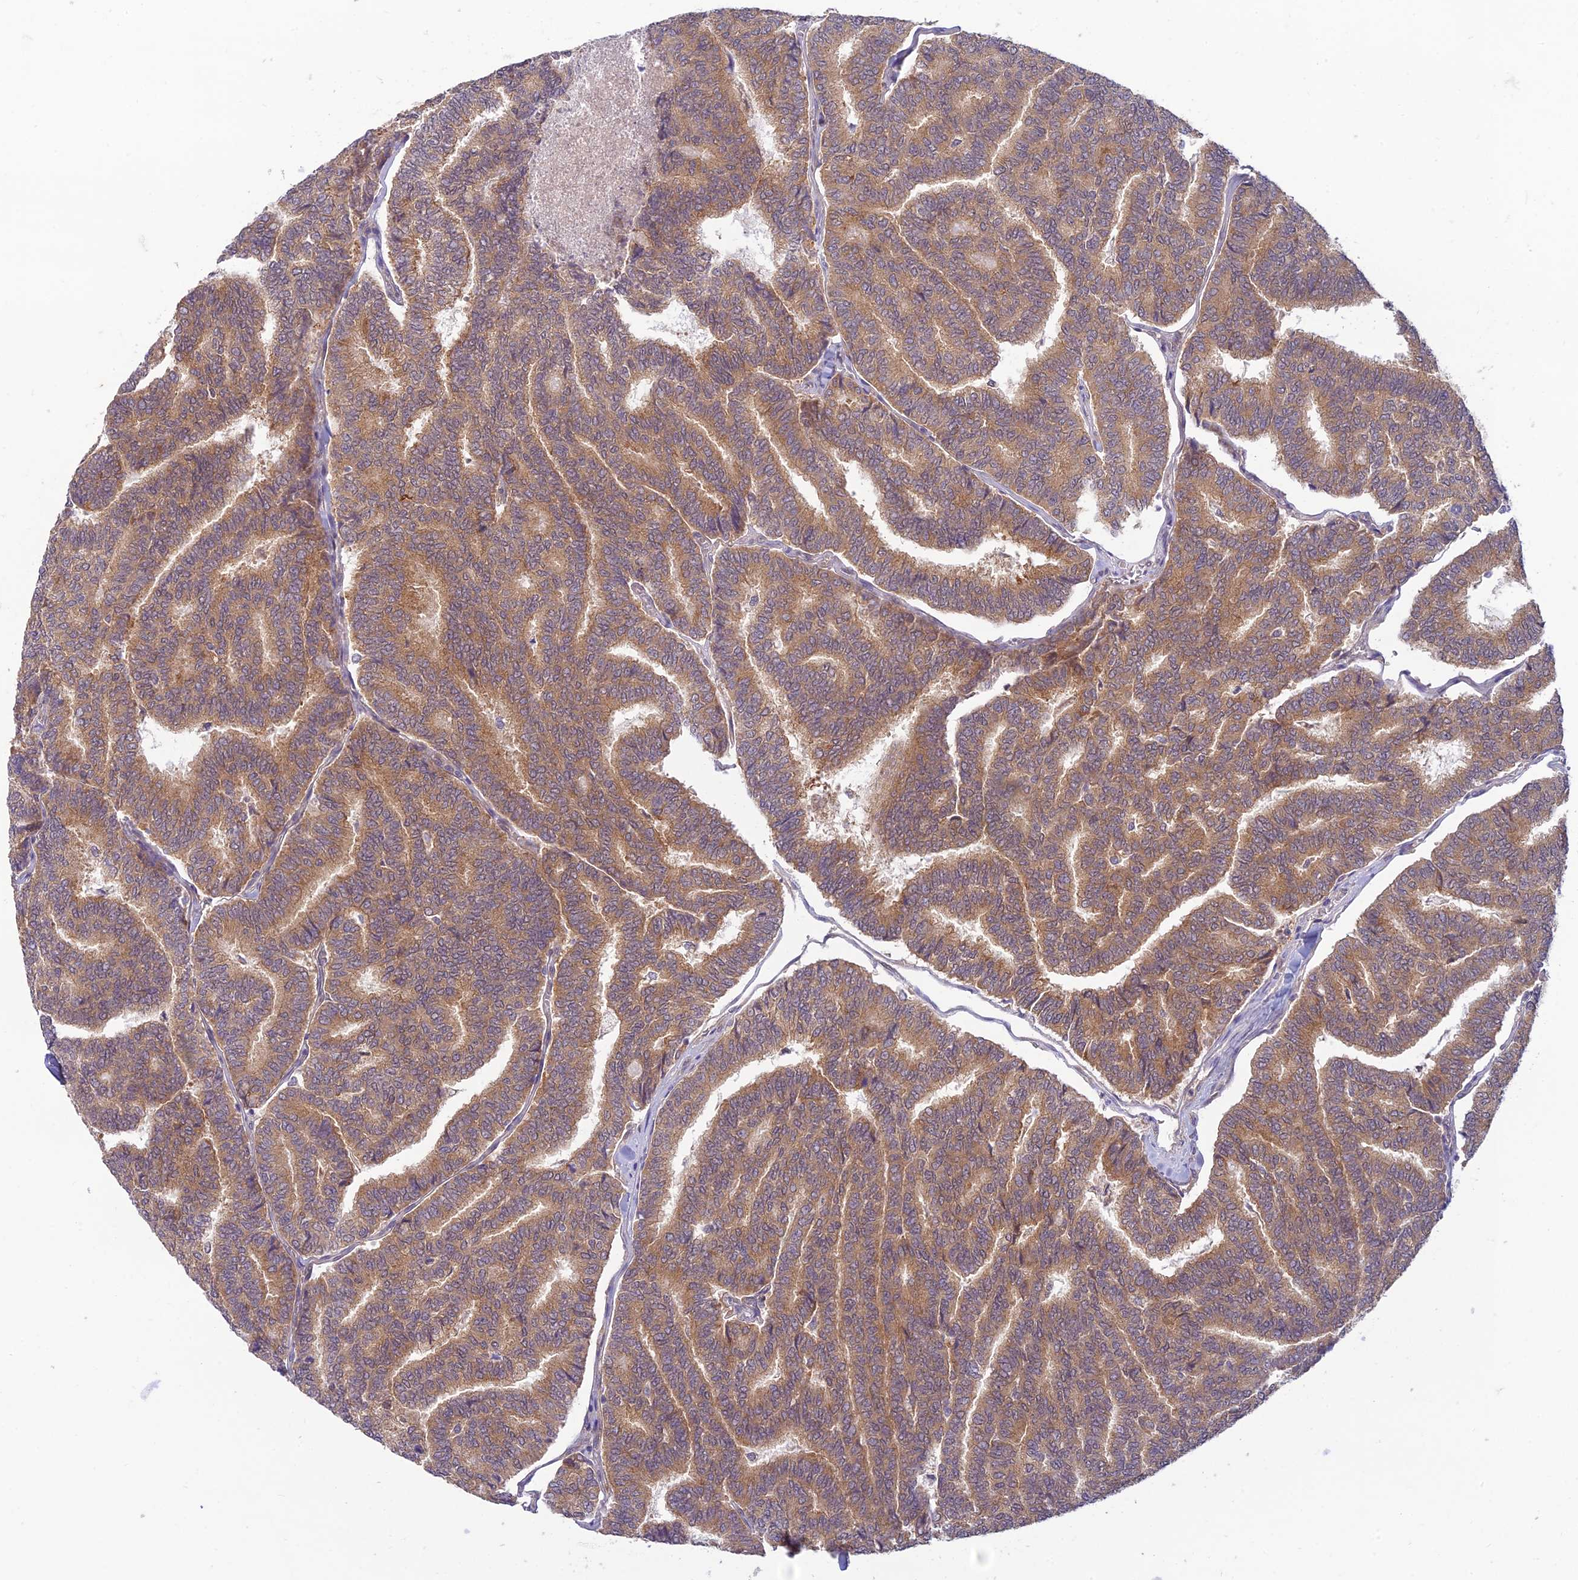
{"staining": {"intensity": "weak", "quantity": ">75%", "location": "cytoplasmic/membranous"}, "tissue": "thyroid cancer", "cell_type": "Tumor cells", "image_type": "cancer", "snomed": [{"axis": "morphology", "description": "Papillary adenocarcinoma, NOS"}, {"axis": "topography", "description": "Thyroid gland"}], "caption": "Weak cytoplasmic/membranous positivity for a protein is identified in about >75% of tumor cells of thyroid cancer (papillary adenocarcinoma) using IHC.", "gene": "SKIC8", "patient": {"sex": "female", "age": 35}}